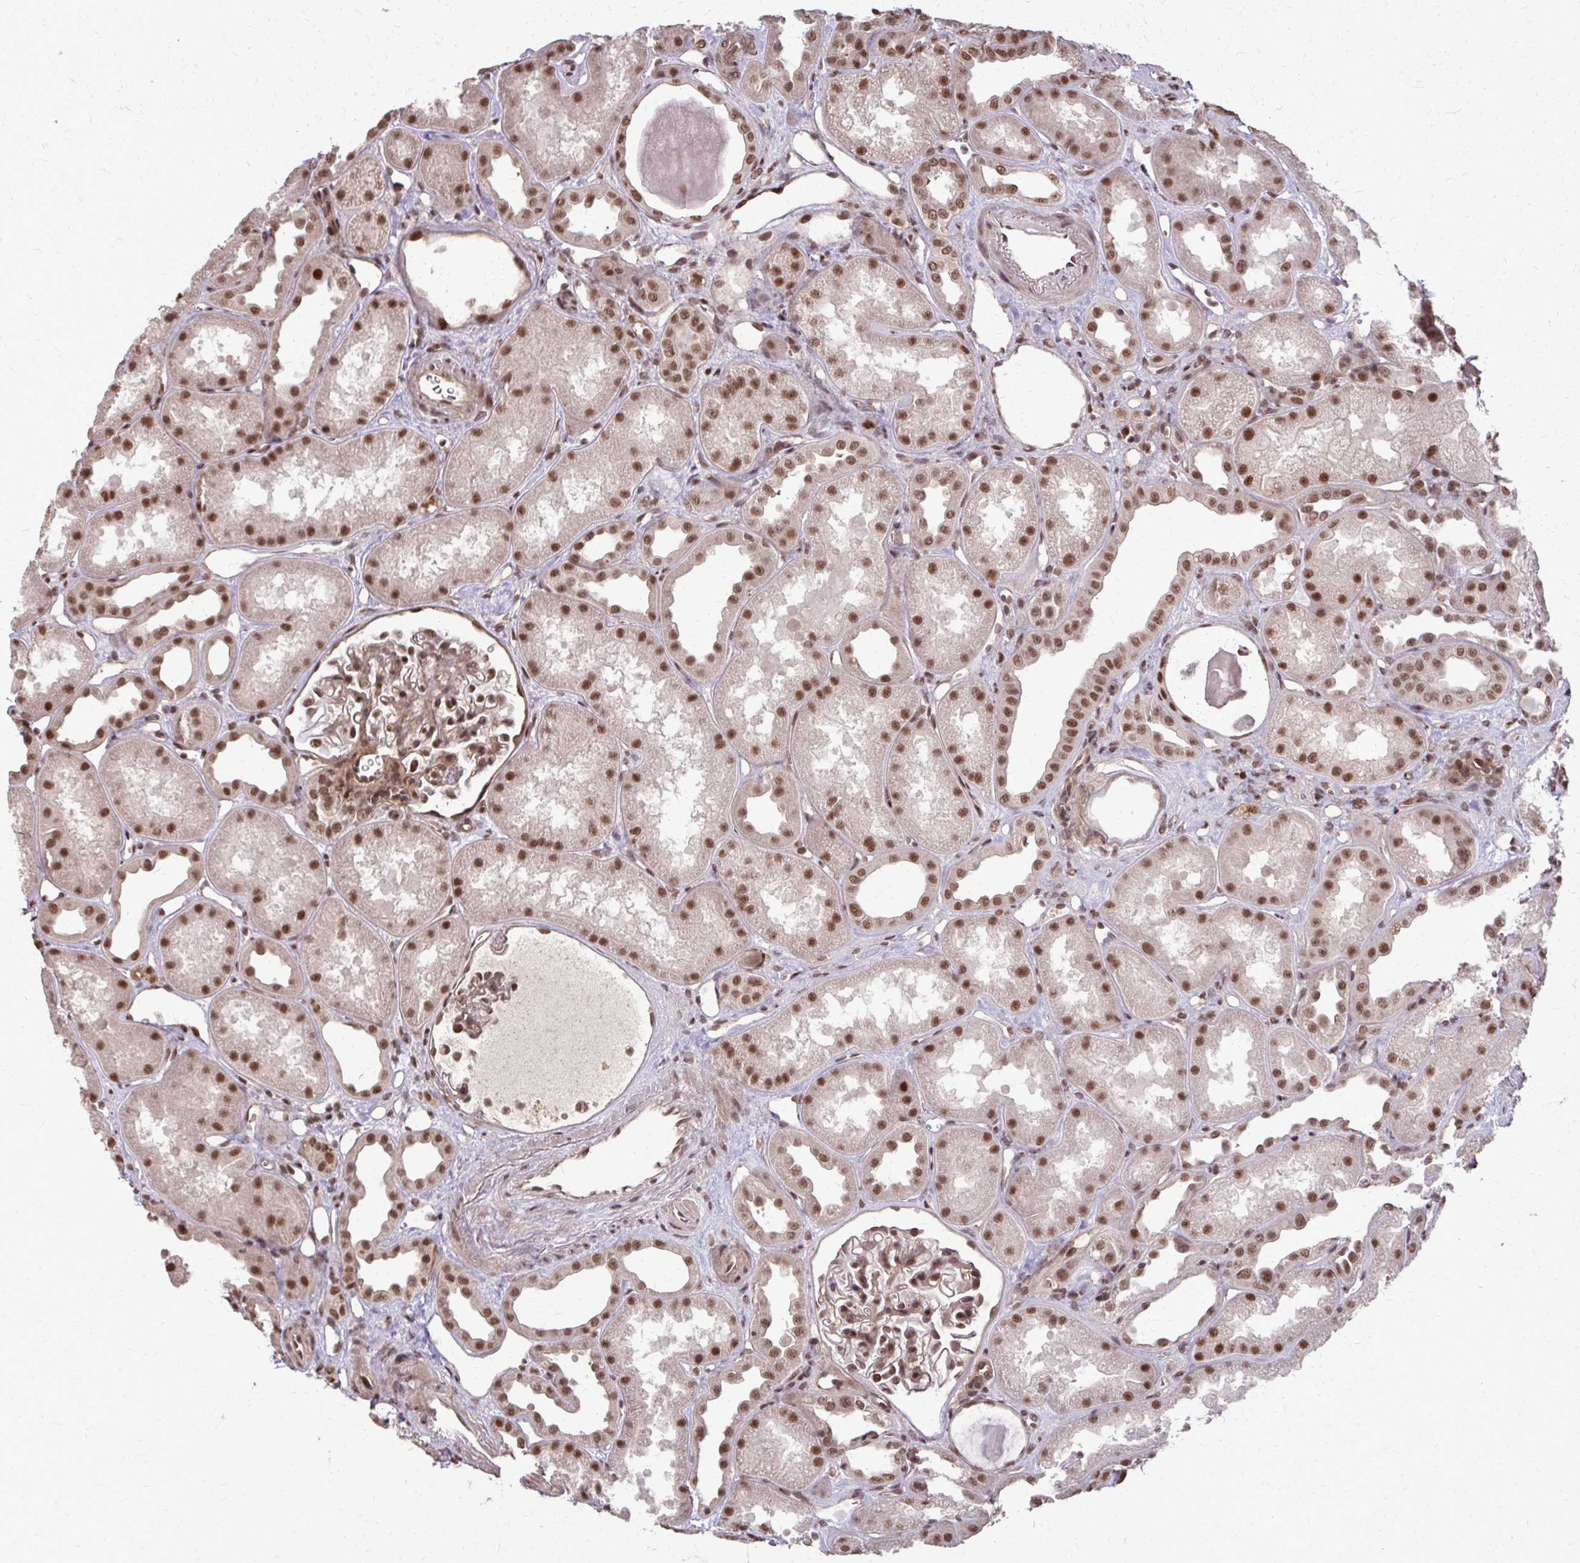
{"staining": {"intensity": "moderate", "quantity": ">75%", "location": "nuclear"}, "tissue": "kidney", "cell_type": "Cells in glomeruli", "image_type": "normal", "snomed": [{"axis": "morphology", "description": "Normal tissue, NOS"}, {"axis": "topography", "description": "Kidney"}], "caption": "Immunohistochemistry photomicrograph of benign kidney: human kidney stained using immunohistochemistry demonstrates medium levels of moderate protein expression localized specifically in the nuclear of cells in glomeruli, appearing as a nuclear brown color.", "gene": "SS18", "patient": {"sex": "male", "age": 61}}